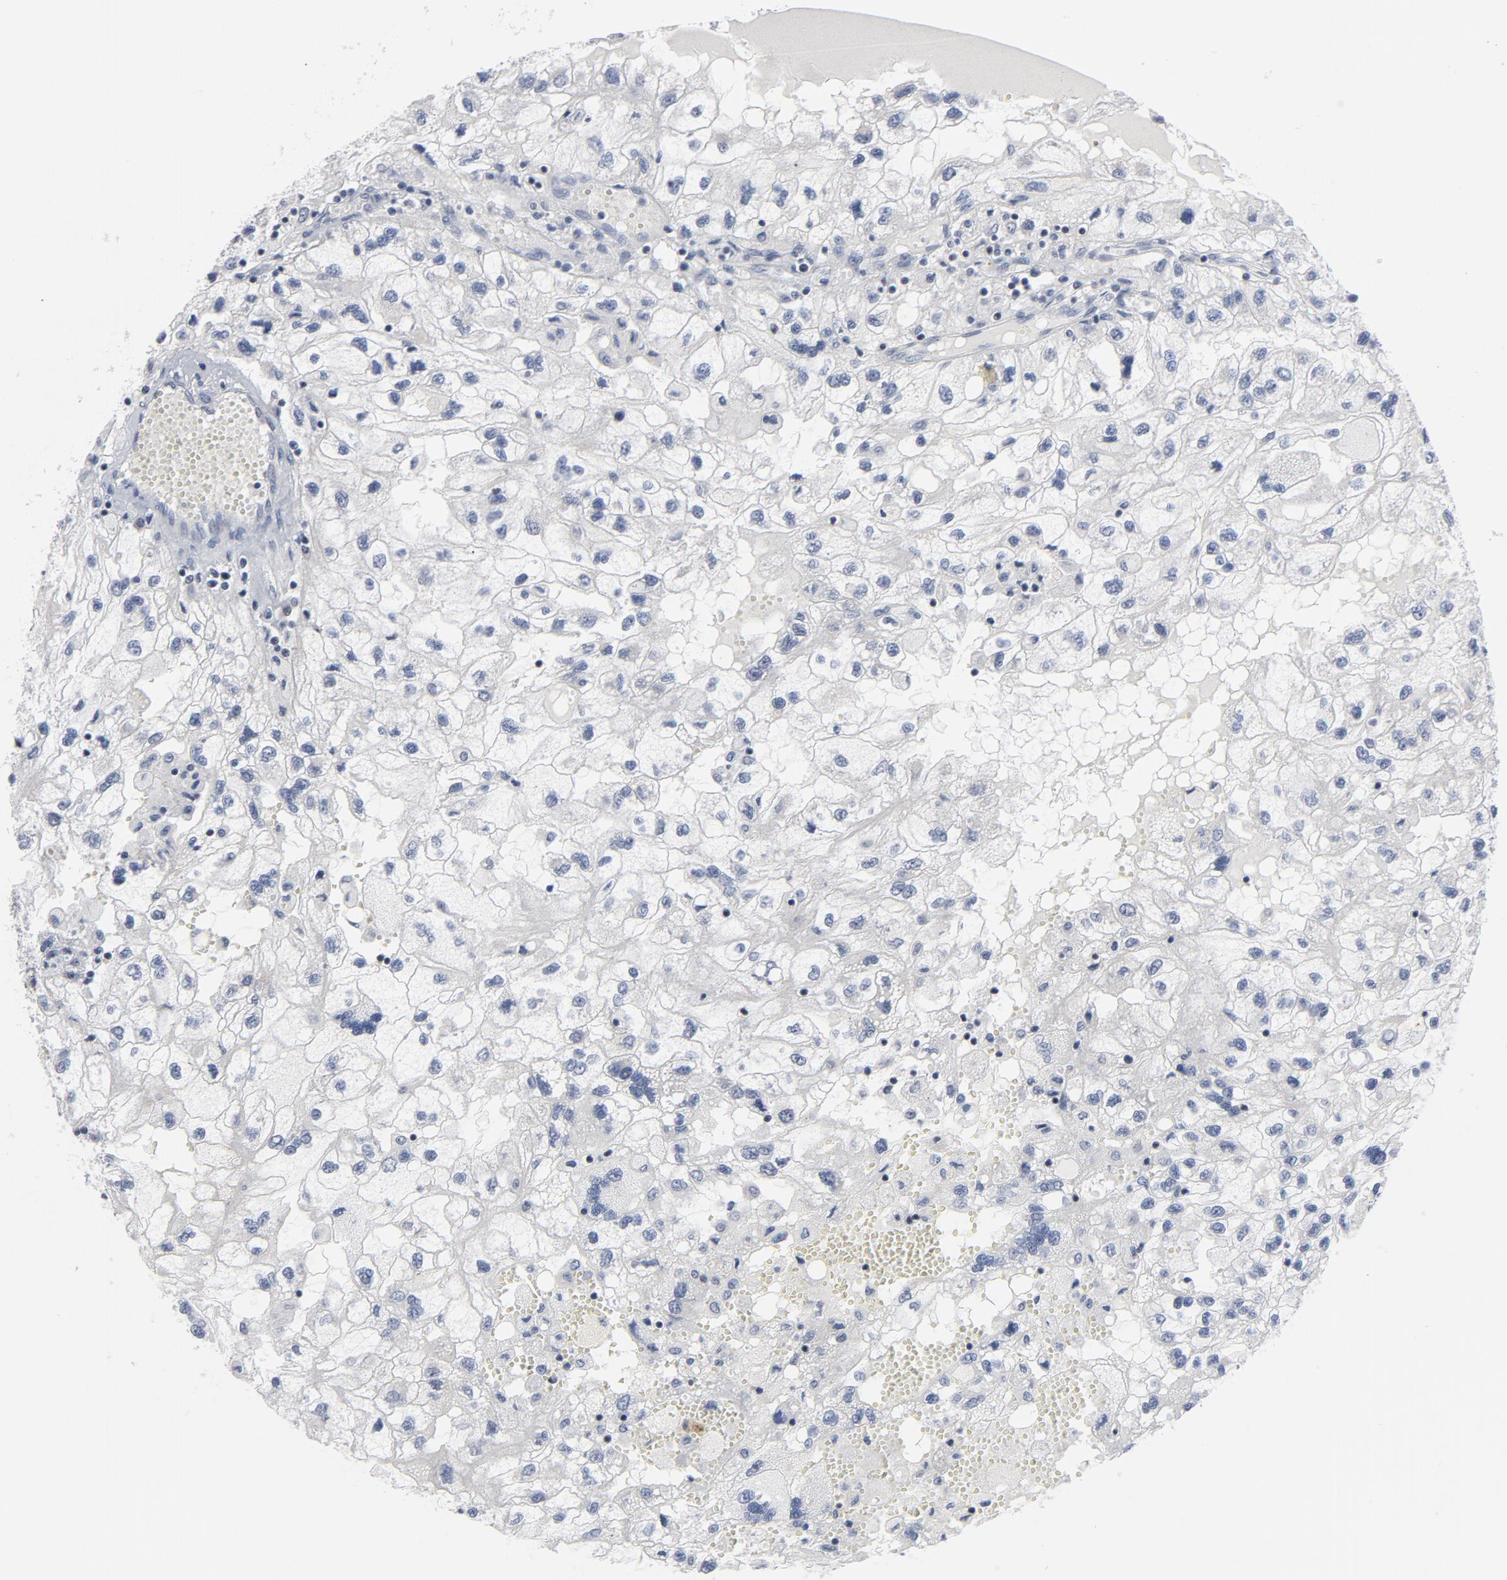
{"staining": {"intensity": "negative", "quantity": "none", "location": "none"}, "tissue": "renal cancer", "cell_type": "Tumor cells", "image_type": "cancer", "snomed": [{"axis": "morphology", "description": "Normal tissue, NOS"}, {"axis": "morphology", "description": "Adenocarcinoma, NOS"}, {"axis": "topography", "description": "Kidney"}], "caption": "A micrograph of renal cancer (adenocarcinoma) stained for a protein displays no brown staining in tumor cells.", "gene": "GABPA", "patient": {"sex": "male", "age": 71}}